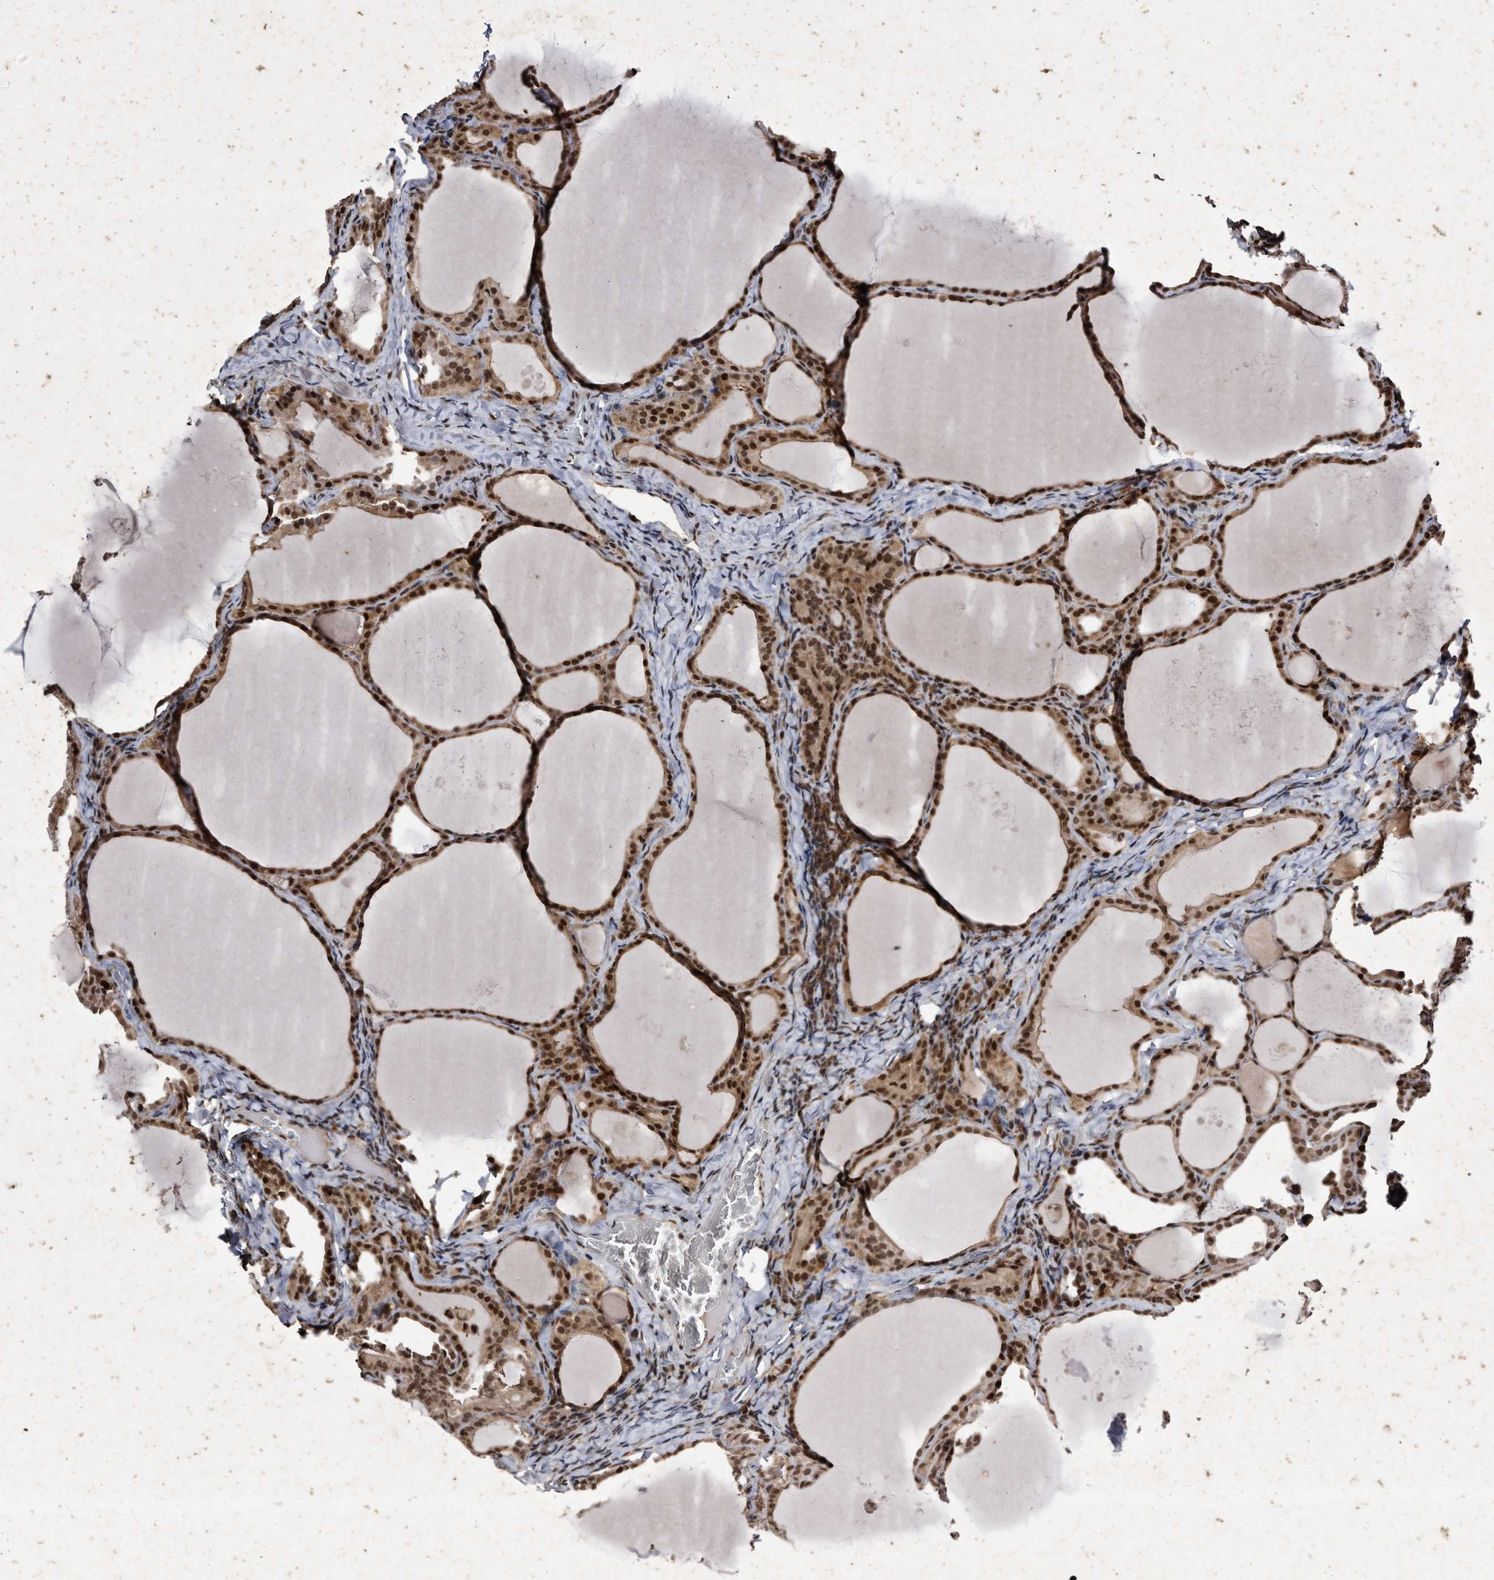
{"staining": {"intensity": "strong", "quantity": ">75%", "location": "cytoplasmic/membranous,nuclear"}, "tissue": "thyroid cancer", "cell_type": "Tumor cells", "image_type": "cancer", "snomed": [{"axis": "morphology", "description": "Papillary adenocarcinoma, NOS"}, {"axis": "topography", "description": "Thyroid gland"}], "caption": "IHC staining of papillary adenocarcinoma (thyroid), which exhibits high levels of strong cytoplasmic/membranous and nuclear staining in approximately >75% of tumor cells indicating strong cytoplasmic/membranous and nuclear protein expression. The staining was performed using DAB (brown) for protein detection and nuclei were counterstained in hematoxylin (blue).", "gene": "RAD23B", "patient": {"sex": "female", "age": 42}}